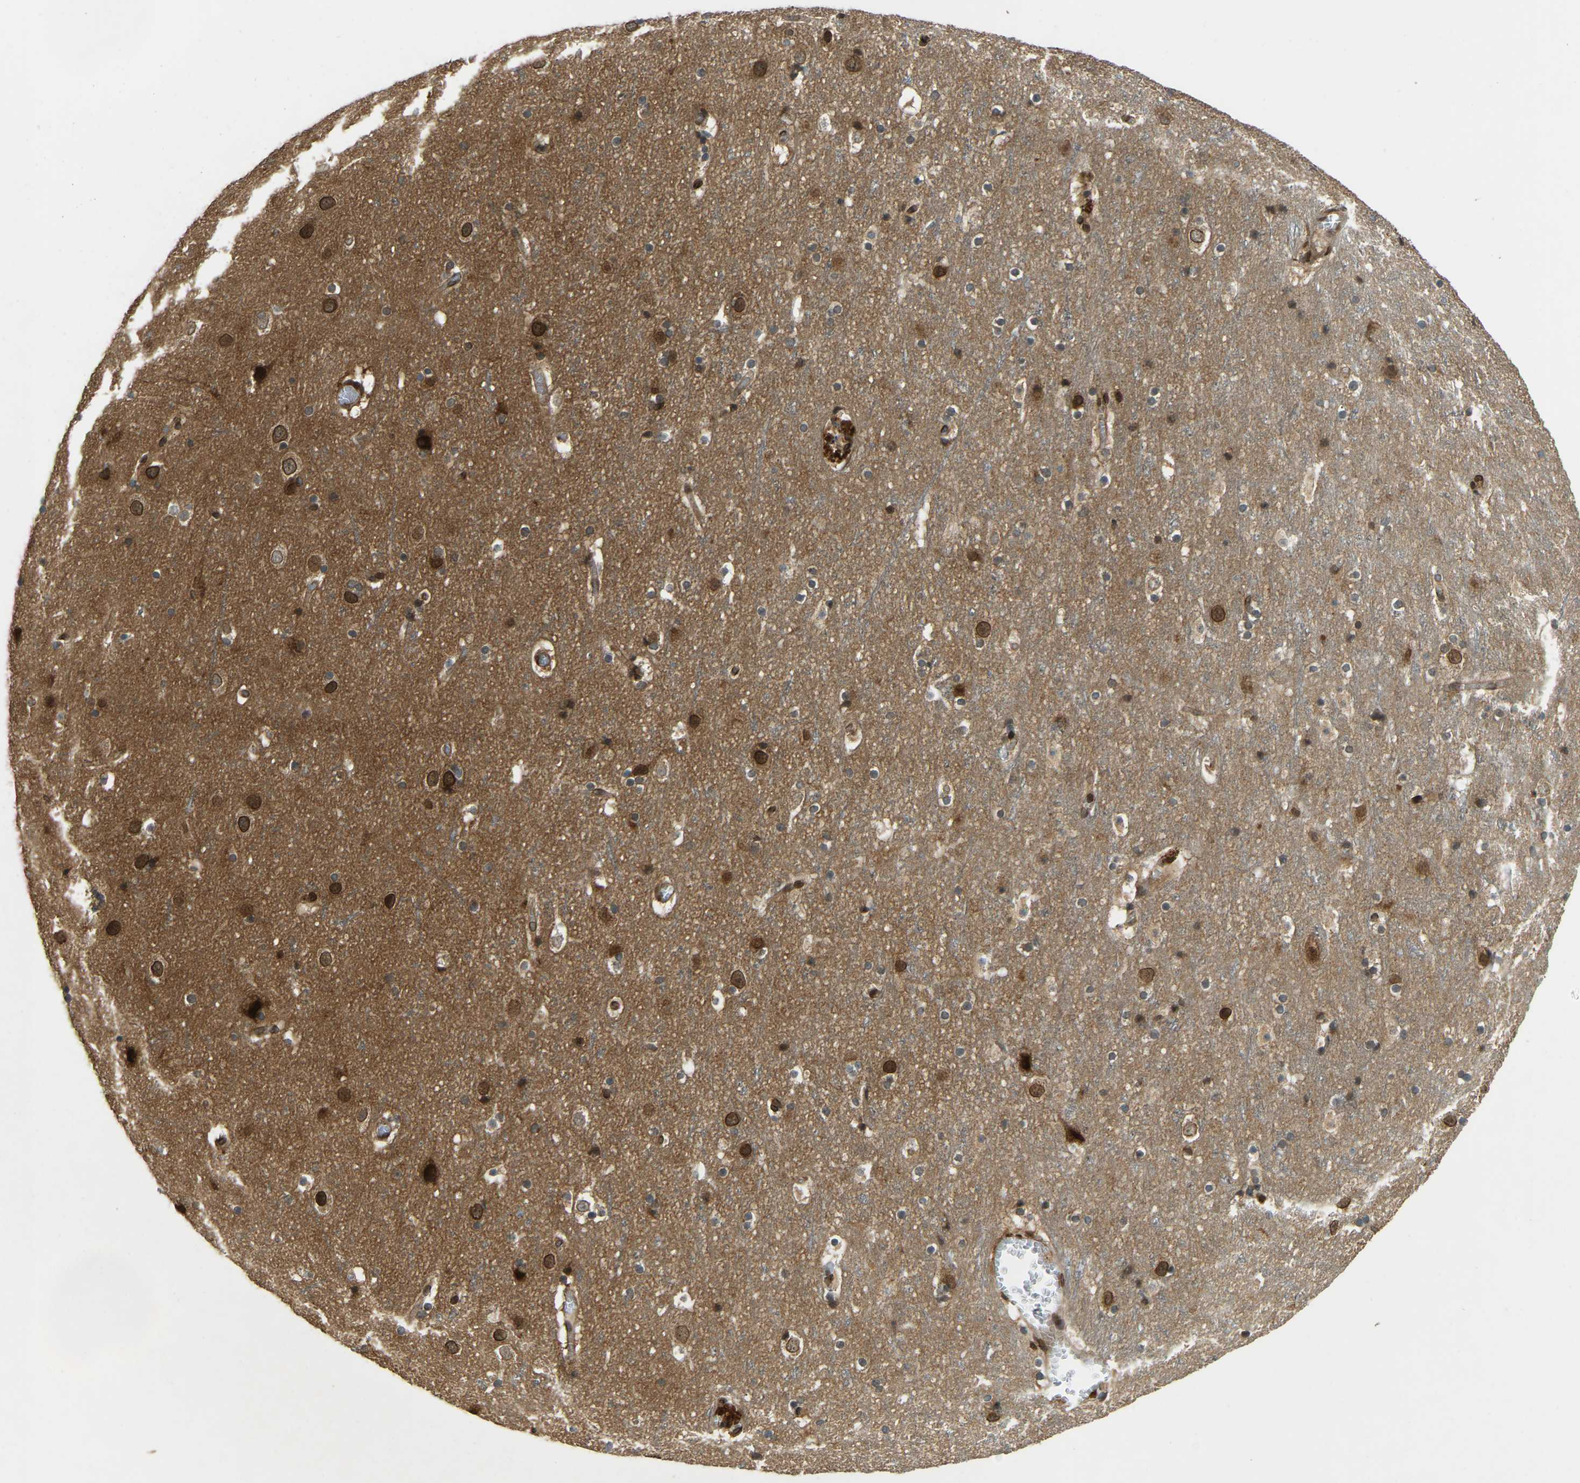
{"staining": {"intensity": "moderate", "quantity": ">75%", "location": "cytoplasmic/membranous,nuclear"}, "tissue": "cerebral cortex", "cell_type": "Endothelial cells", "image_type": "normal", "snomed": [{"axis": "morphology", "description": "Normal tissue, NOS"}, {"axis": "topography", "description": "Cerebral cortex"}], "caption": "DAB (3,3'-diaminobenzidine) immunohistochemical staining of benign human cerebral cortex demonstrates moderate cytoplasmic/membranous,nuclear protein expression in approximately >75% of endothelial cells. (IHC, brightfield microscopy, high magnification).", "gene": "SYNE1", "patient": {"sex": "male", "age": 45}}